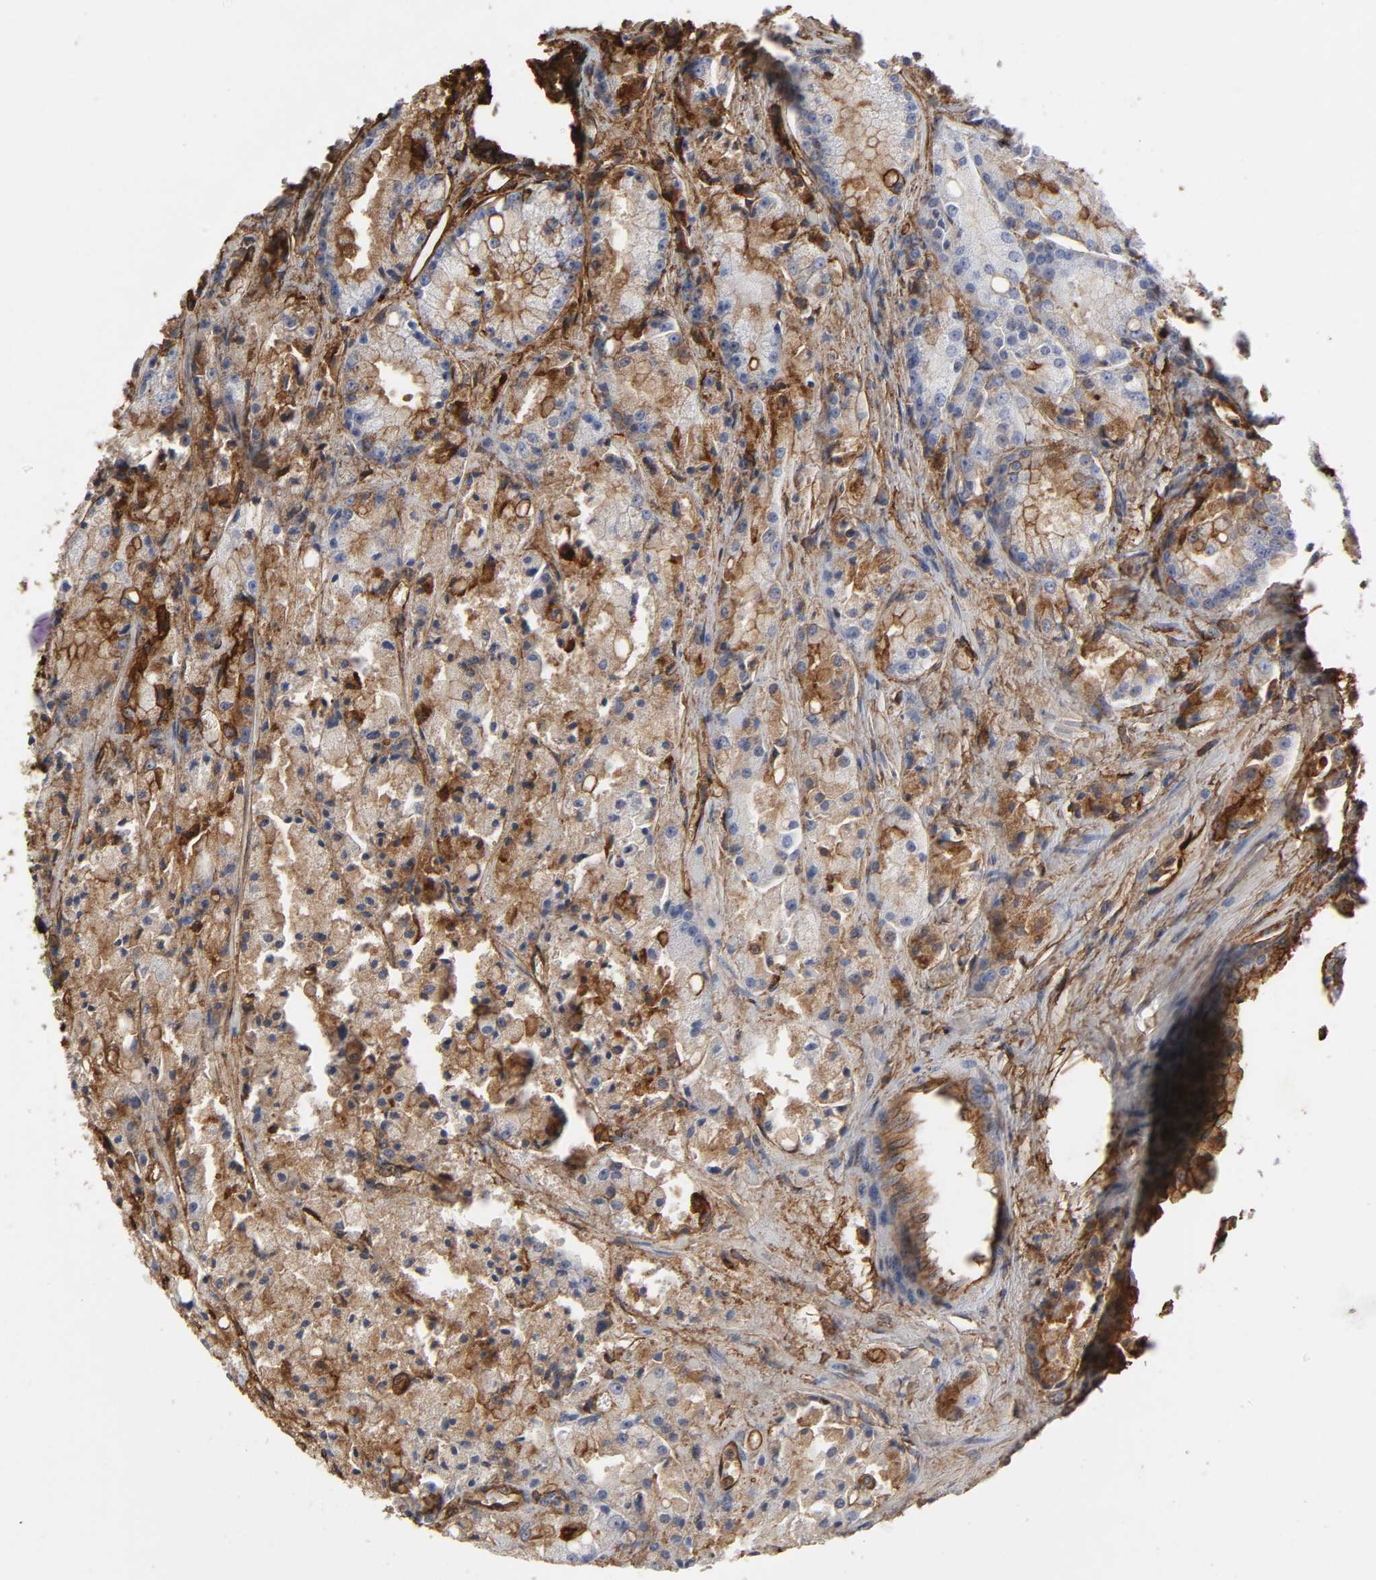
{"staining": {"intensity": "moderate", "quantity": "25%-75%", "location": "cytoplasmic/membranous"}, "tissue": "prostate cancer", "cell_type": "Tumor cells", "image_type": "cancer", "snomed": [{"axis": "morphology", "description": "Adenocarcinoma, Low grade"}, {"axis": "topography", "description": "Prostate"}], "caption": "A photomicrograph of adenocarcinoma (low-grade) (prostate) stained for a protein reveals moderate cytoplasmic/membranous brown staining in tumor cells.", "gene": "ANXA2", "patient": {"sex": "male", "age": 64}}